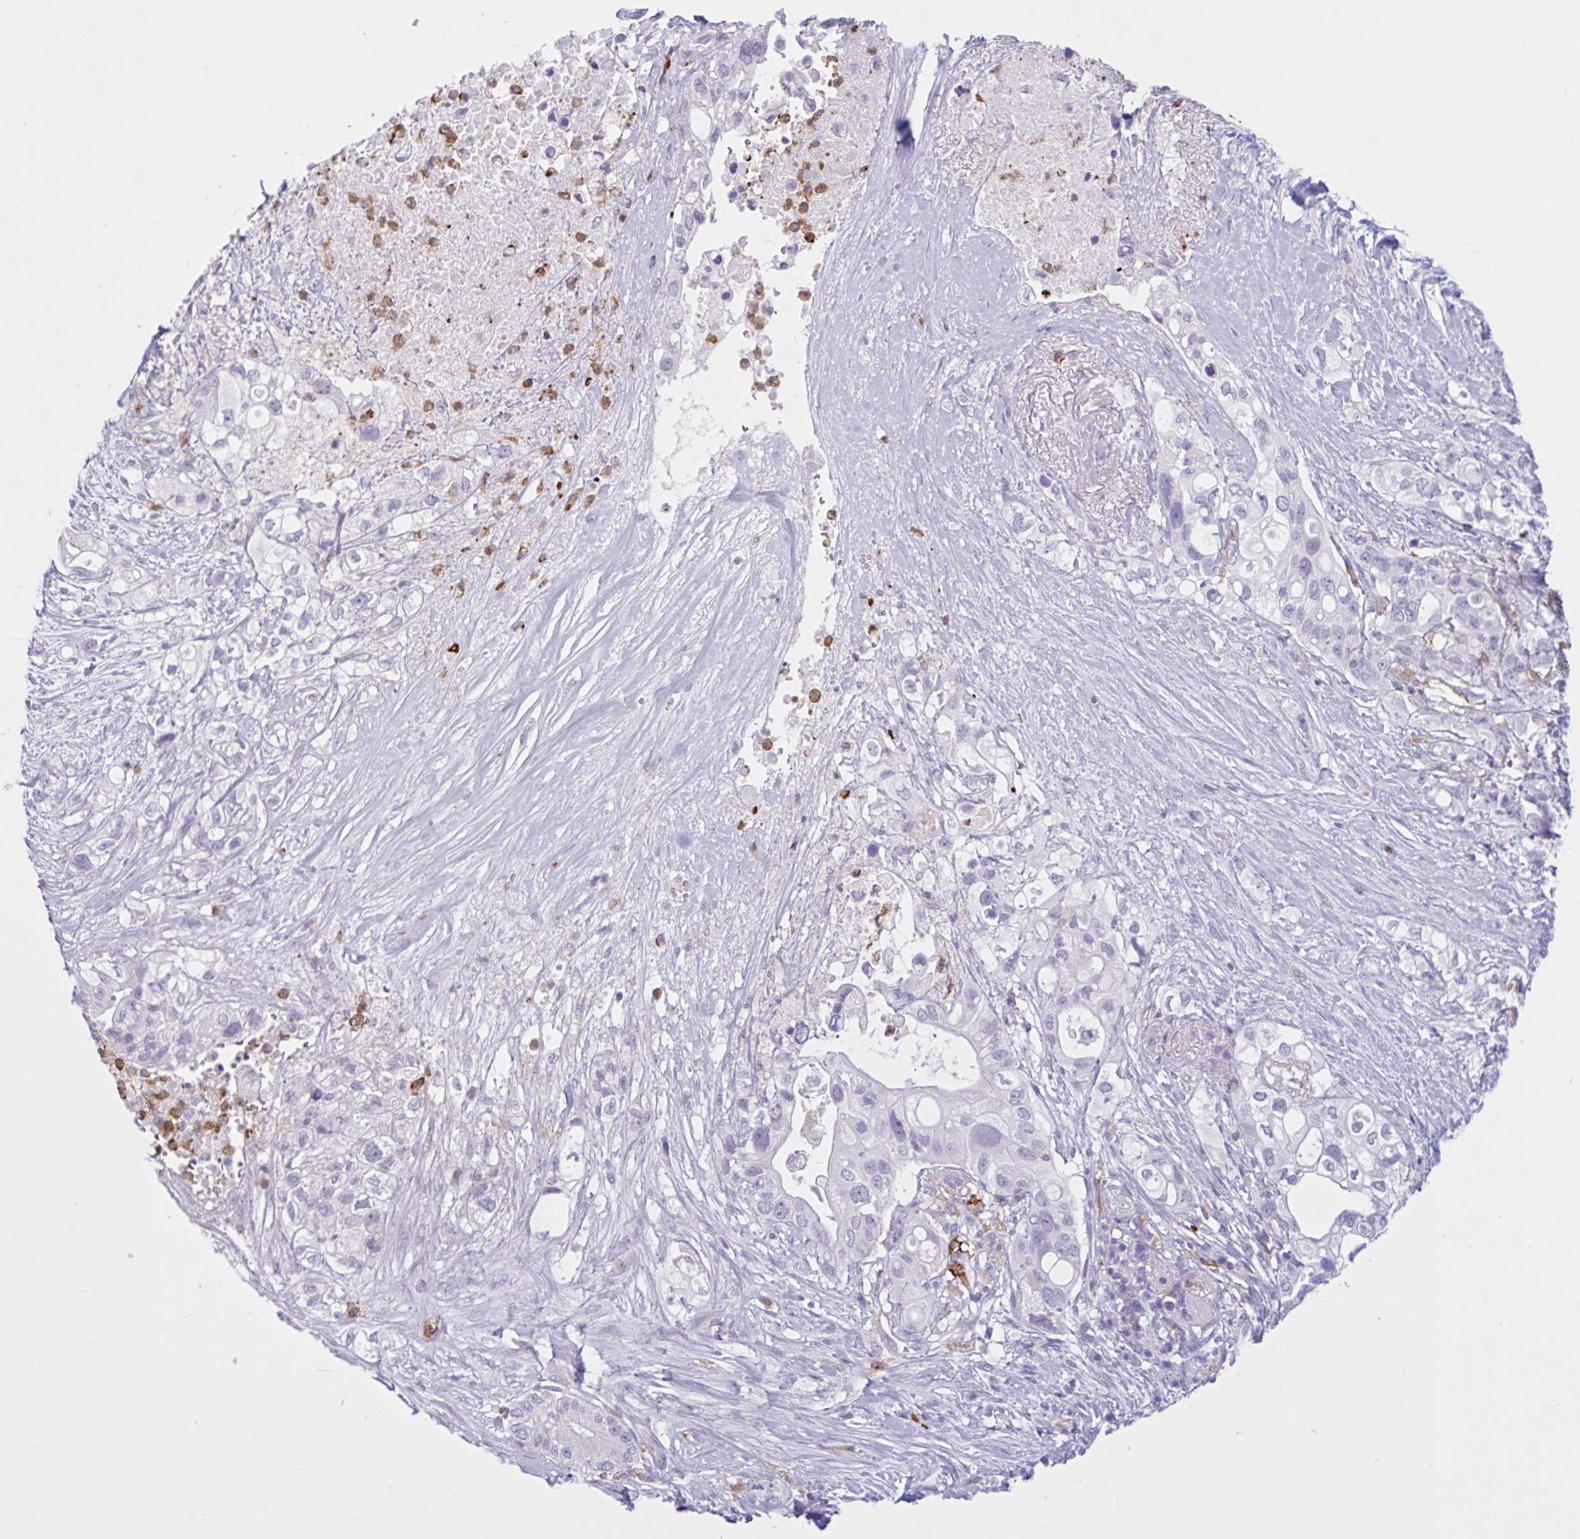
{"staining": {"intensity": "negative", "quantity": "none", "location": "none"}, "tissue": "pancreatic cancer", "cell_type": "Tumor cells", "image_type": "cancer", "snomed": [{"axis": "morphology", "description": "Adenocarcinoma, NOS"}, {"axis": "topography", "description": "Pancreas"}], "caption": "Tumor cells show no significant protein expression in adenocarcinoma (pancreatic).", "gene": "CEP120", "patient": {"sex": "female", "age": 72}}